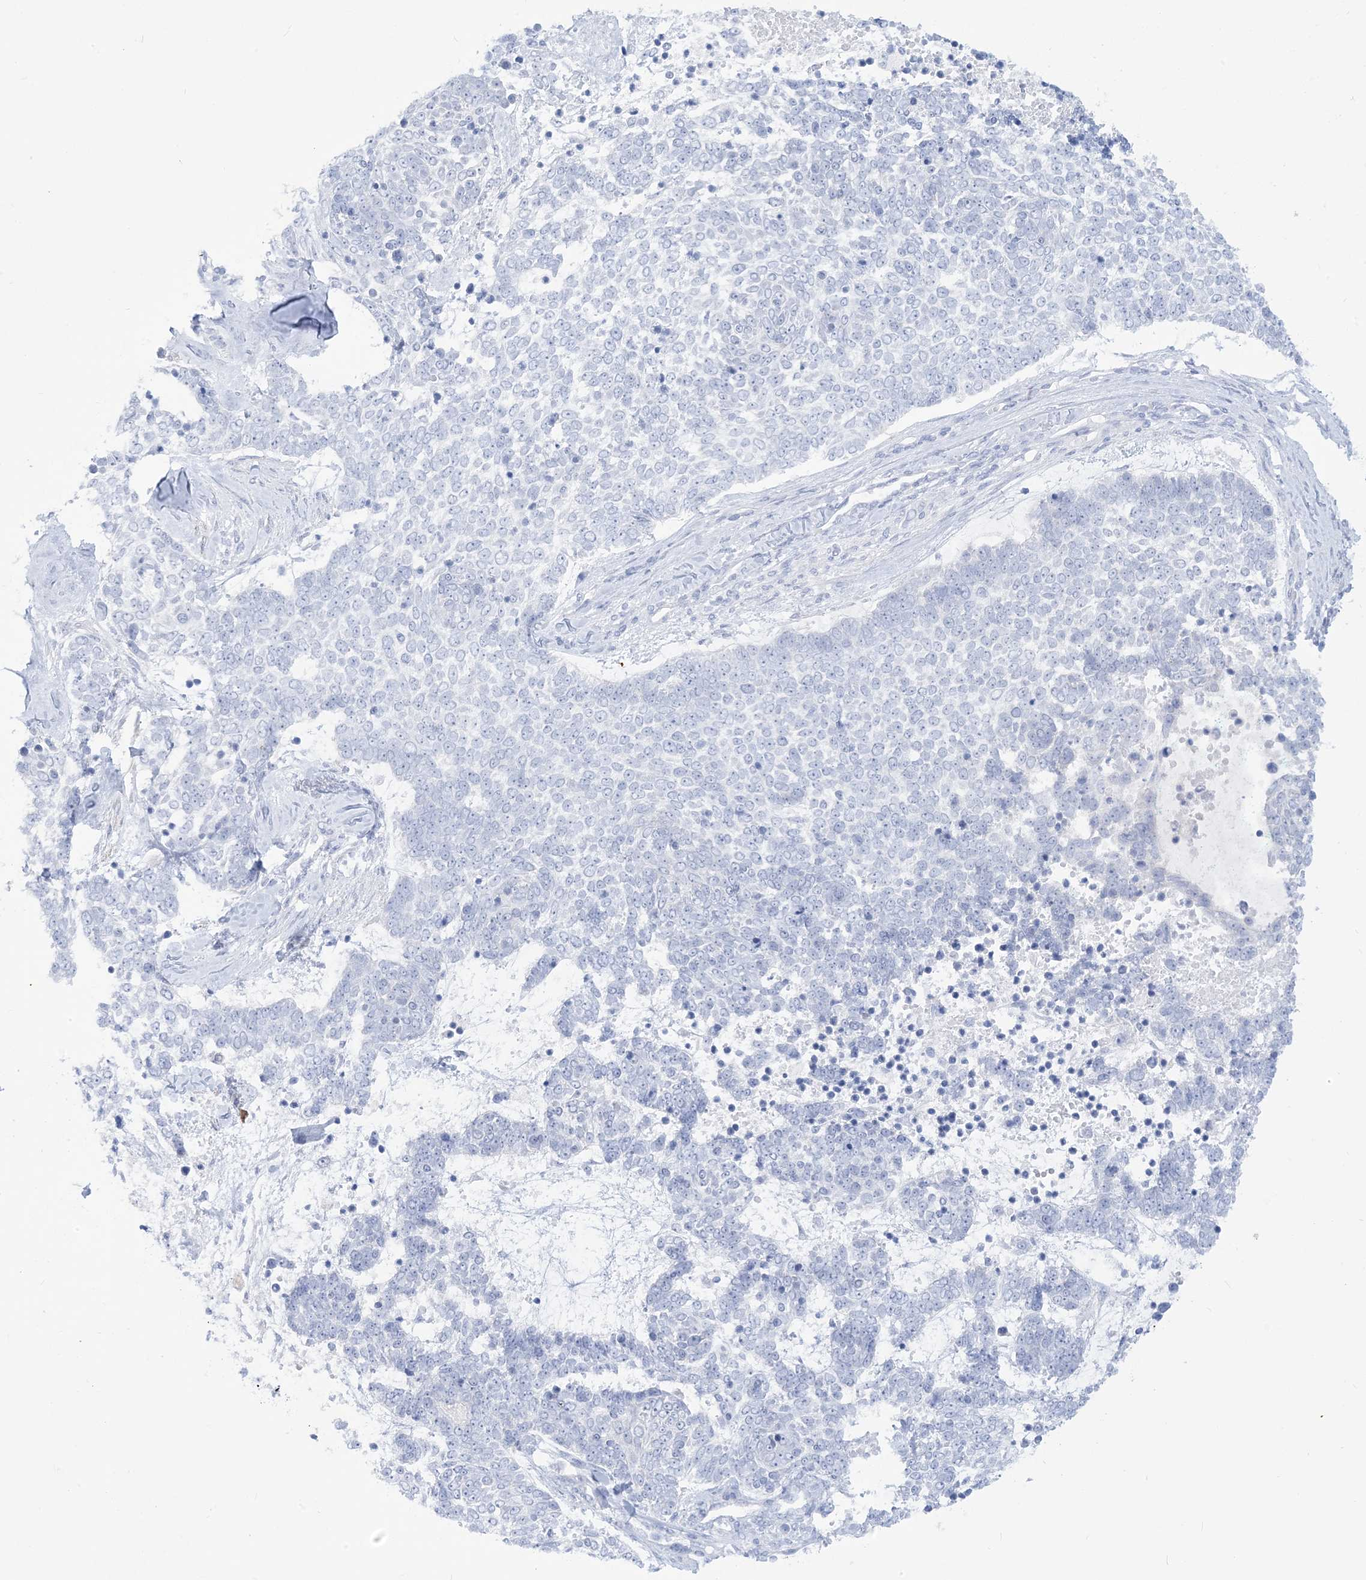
{"staining": {"intensity": "negative", "quantity": "none", "location": "none"}, "tissue": "skin cancer", "cell_type": "Tumor cells", "image_type": "cancer", "snomed": [{"axis": "morphology", "description": "Basal cell carcinoma"}, {"axis": "topography", "description": "Skin"}], "caption": "Tumor cells show no significant staining in skin cancer (basal cell carcinoma). (Stains: DAB immunohistochemistry (IHC) with hematoxylin counter stain, Microscopy: brightfield microscopy at high magnification).", "gene": "MARS2", "patient": {"sex": "female", "age": 81}}